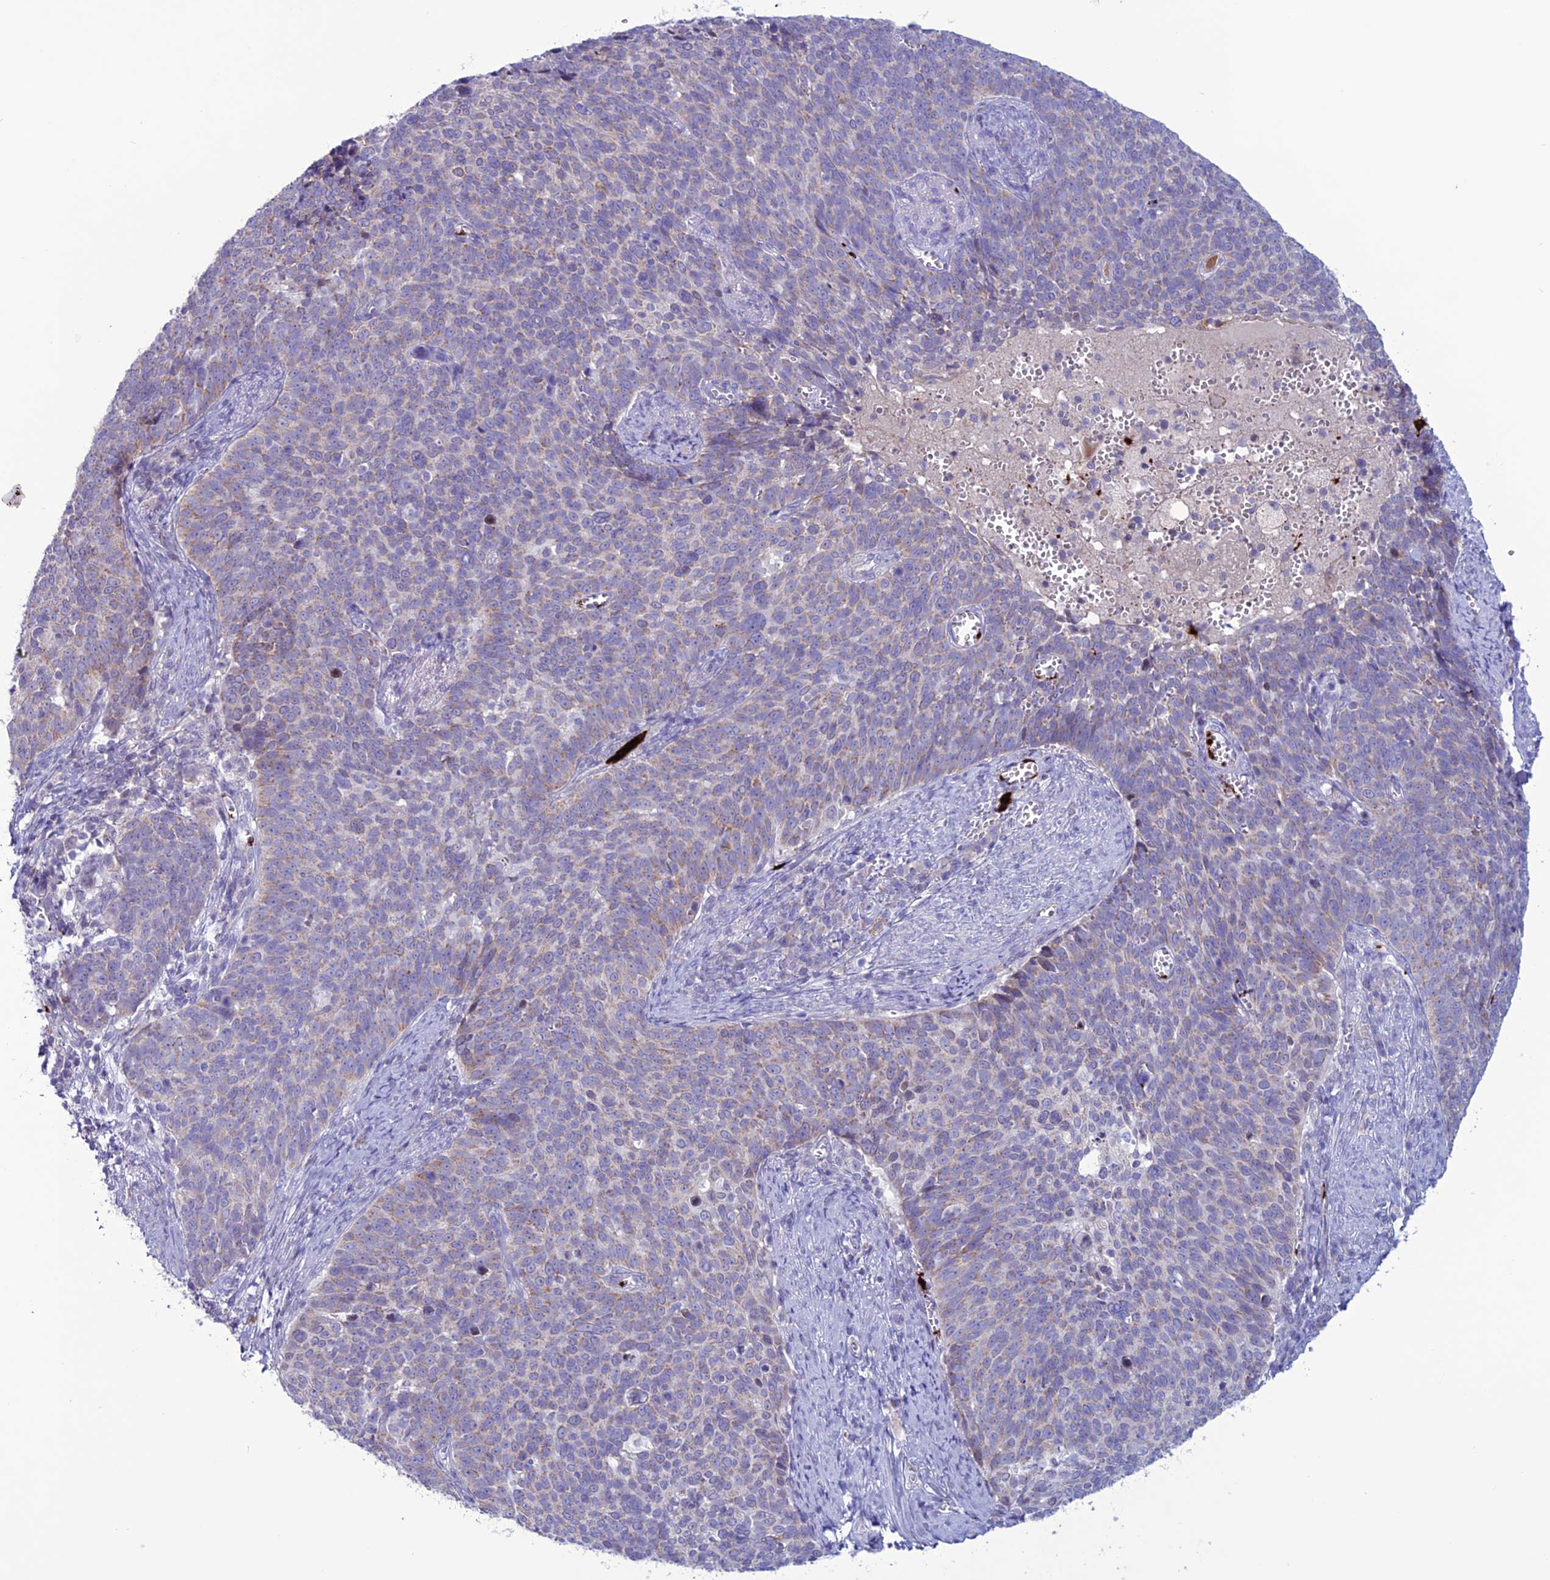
{"staining": {"intensity": "weak", "quantity": "<25%", "location": "cytoplasmic/membranous"}, "tissue": "cervical cancer", "cell_type": "Tumor cells", "image_type": "cancer", "snomed": [{"axis": "morphology", "description": "Normal tissue, NOS"}, {"axis": "morphology", "description": "Squamous cell carcinoma, NOS"}, {"axis": "topography", "description": "Cervix"}], "caption": "There is no significant positivity in tumor cells of cervical squamous cell carcinoma.", "gene": "C21orf140", "patient": {"sex": "female", "age": 39}}